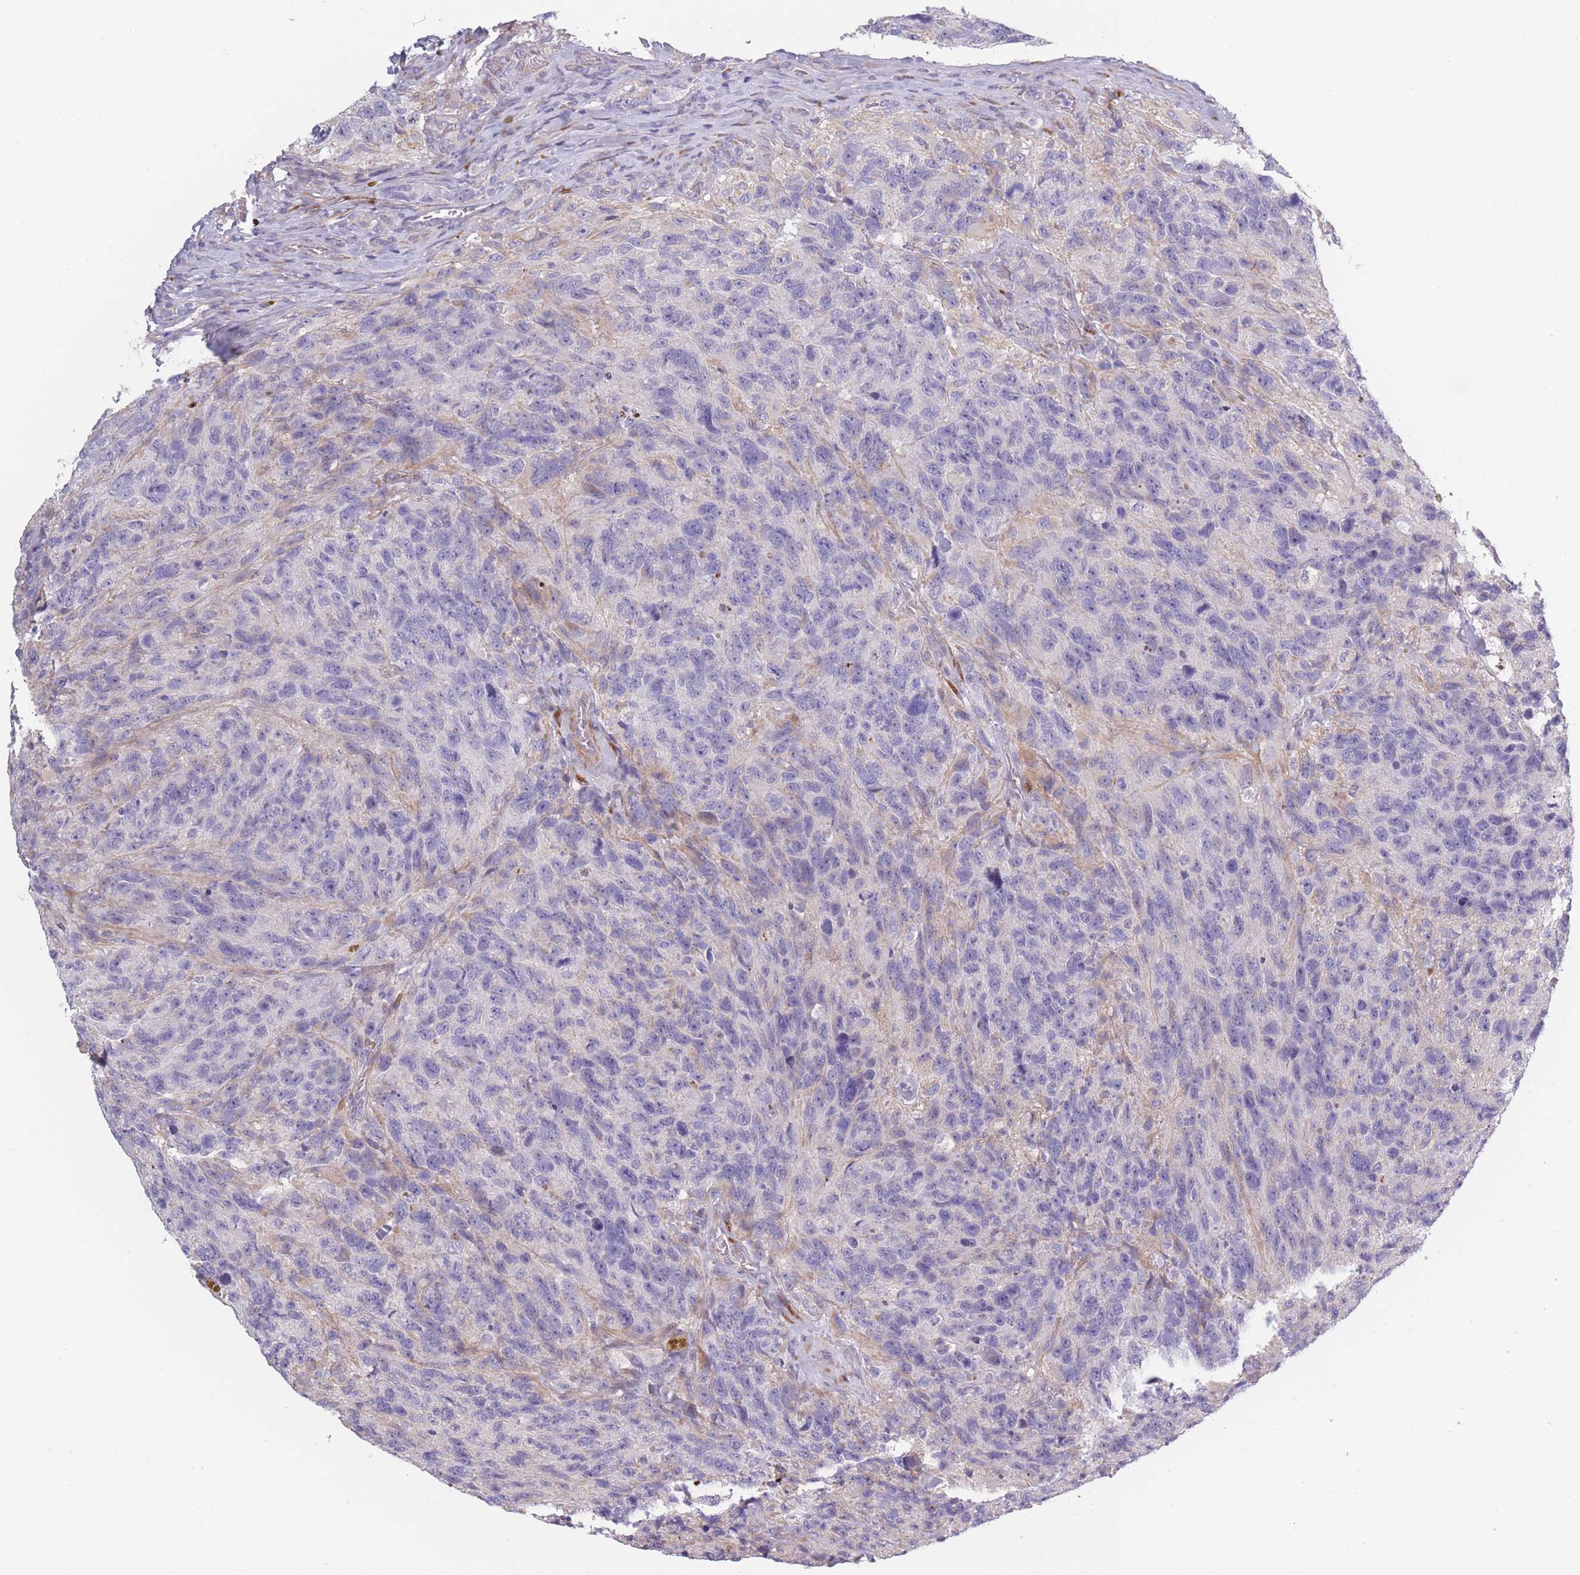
{"staining": {"intensity": "negative", "quantity": "none", "location": "none"}, "tissue": "glioma", "cell_type": "Tumor cells", "image_type": "cancer", "snomed": [{"axis": "morphology", "description": "Glioma, malignant, High grade"}, {"axis": "topography", "description": "Brain"}], "caption": "A micrograph of human malignant glioma (high-grade) is negative for staining in tumor cells. The staining was performed using DAB (3,3'-diaminobenzidine) to visualize the protein expression in brown, while the nuclei were stained in blue with hematoxylin (Magnification: 20x).", "gene": "CCNQ", "patient": {"sex": "male", "age": 69}}